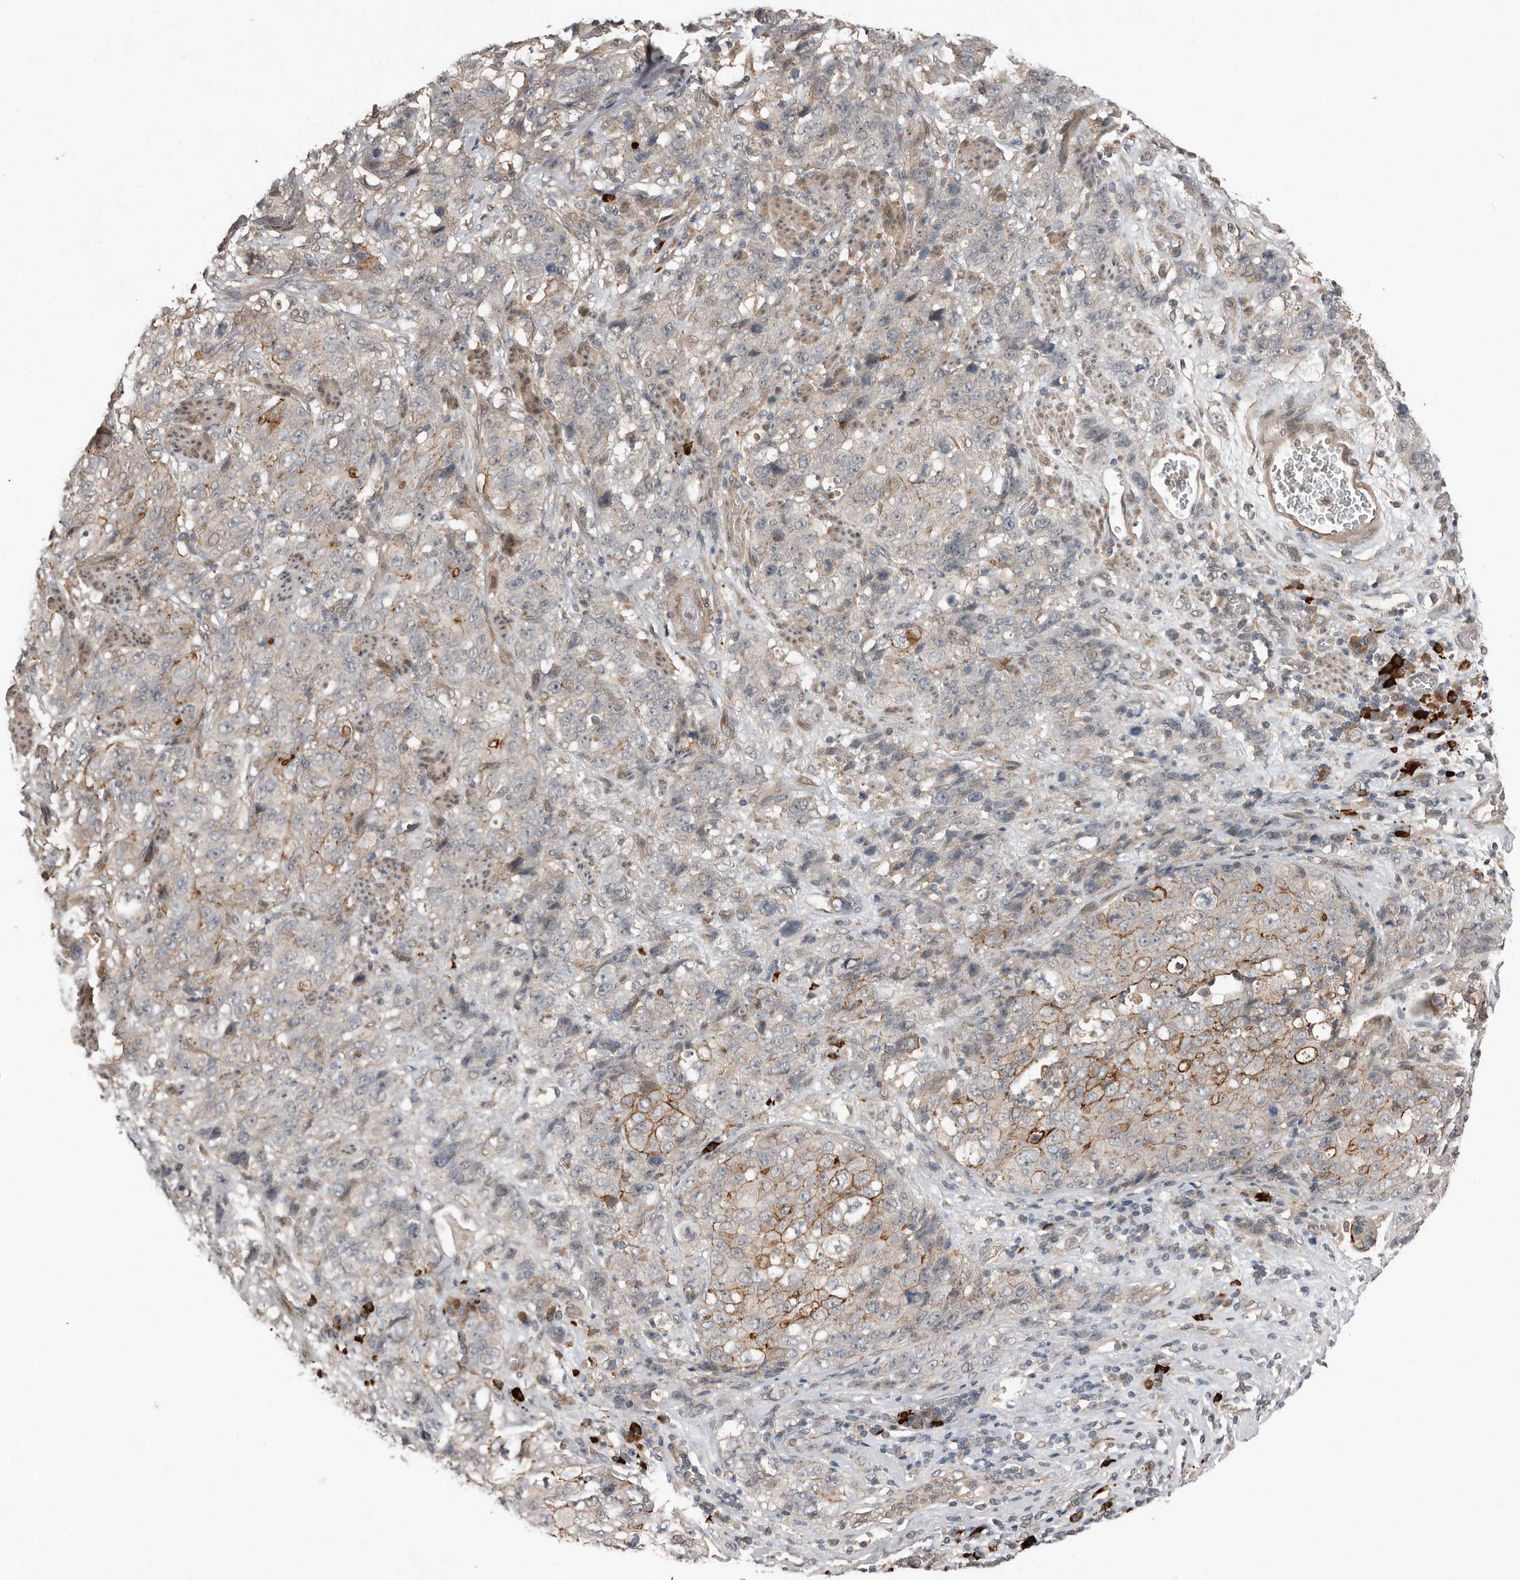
{"staining": {"intensity": "moderate", "quantity": "<25%", "location": "cytoplasmic/membranous"}, "tissue": "stomach cancer", "cell_type": "Tumor cells", "image_type": "cancer", "snomed": [{"axis": "morphology", "description": "Adenocarcinoma, NOS"}, {"axis": "topography", "description": "Stomach"}], "caption": "Tumor cells show low levels of moderate cytoplasmic/membranous positivity in about <25% of cells in human adenocarcinoma (stomach).", "gene": "TEAD3", "patient": {"sex": "male", "age": 48}}